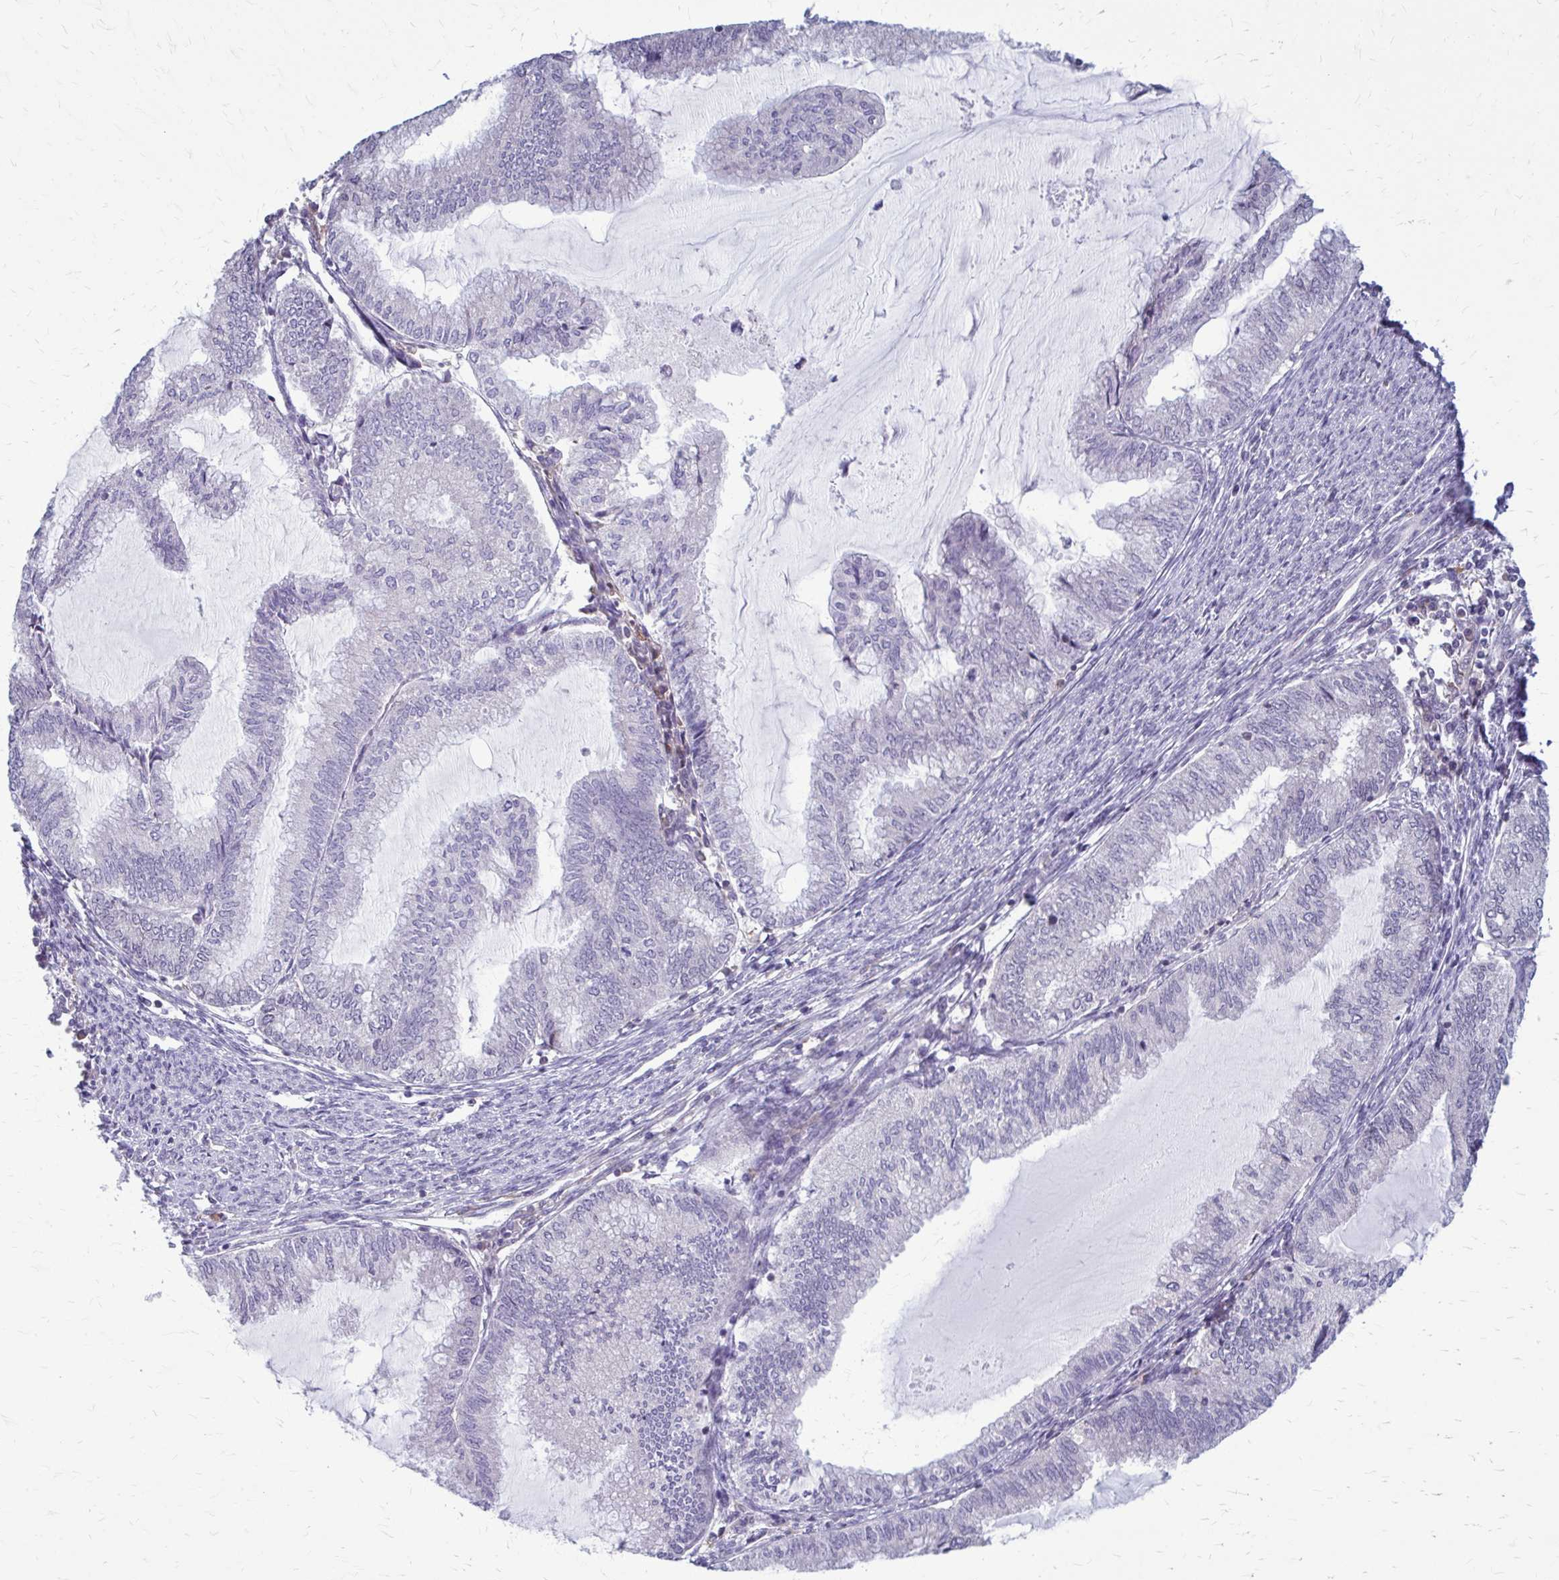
{"staining": {"intensity": "negative", "quantity": "none", "location": "none"}, "tissue": "endometrial cancer", "cell_type": "Tumor cells", "image_type": "cancer", "snomed": [{"axis": "morphology", "description": "Adenocarcinoma, NOS"}, {"axis": "topography", "description": "Endometrium"}], "caption": "This is an immunohistochemistry (IHC) histopathology image of endometrial adenocarcinoma. There is no expression in tumor cells.", "gene": "MCRIP2", "patient": {"sex": "female", "age": 79}}